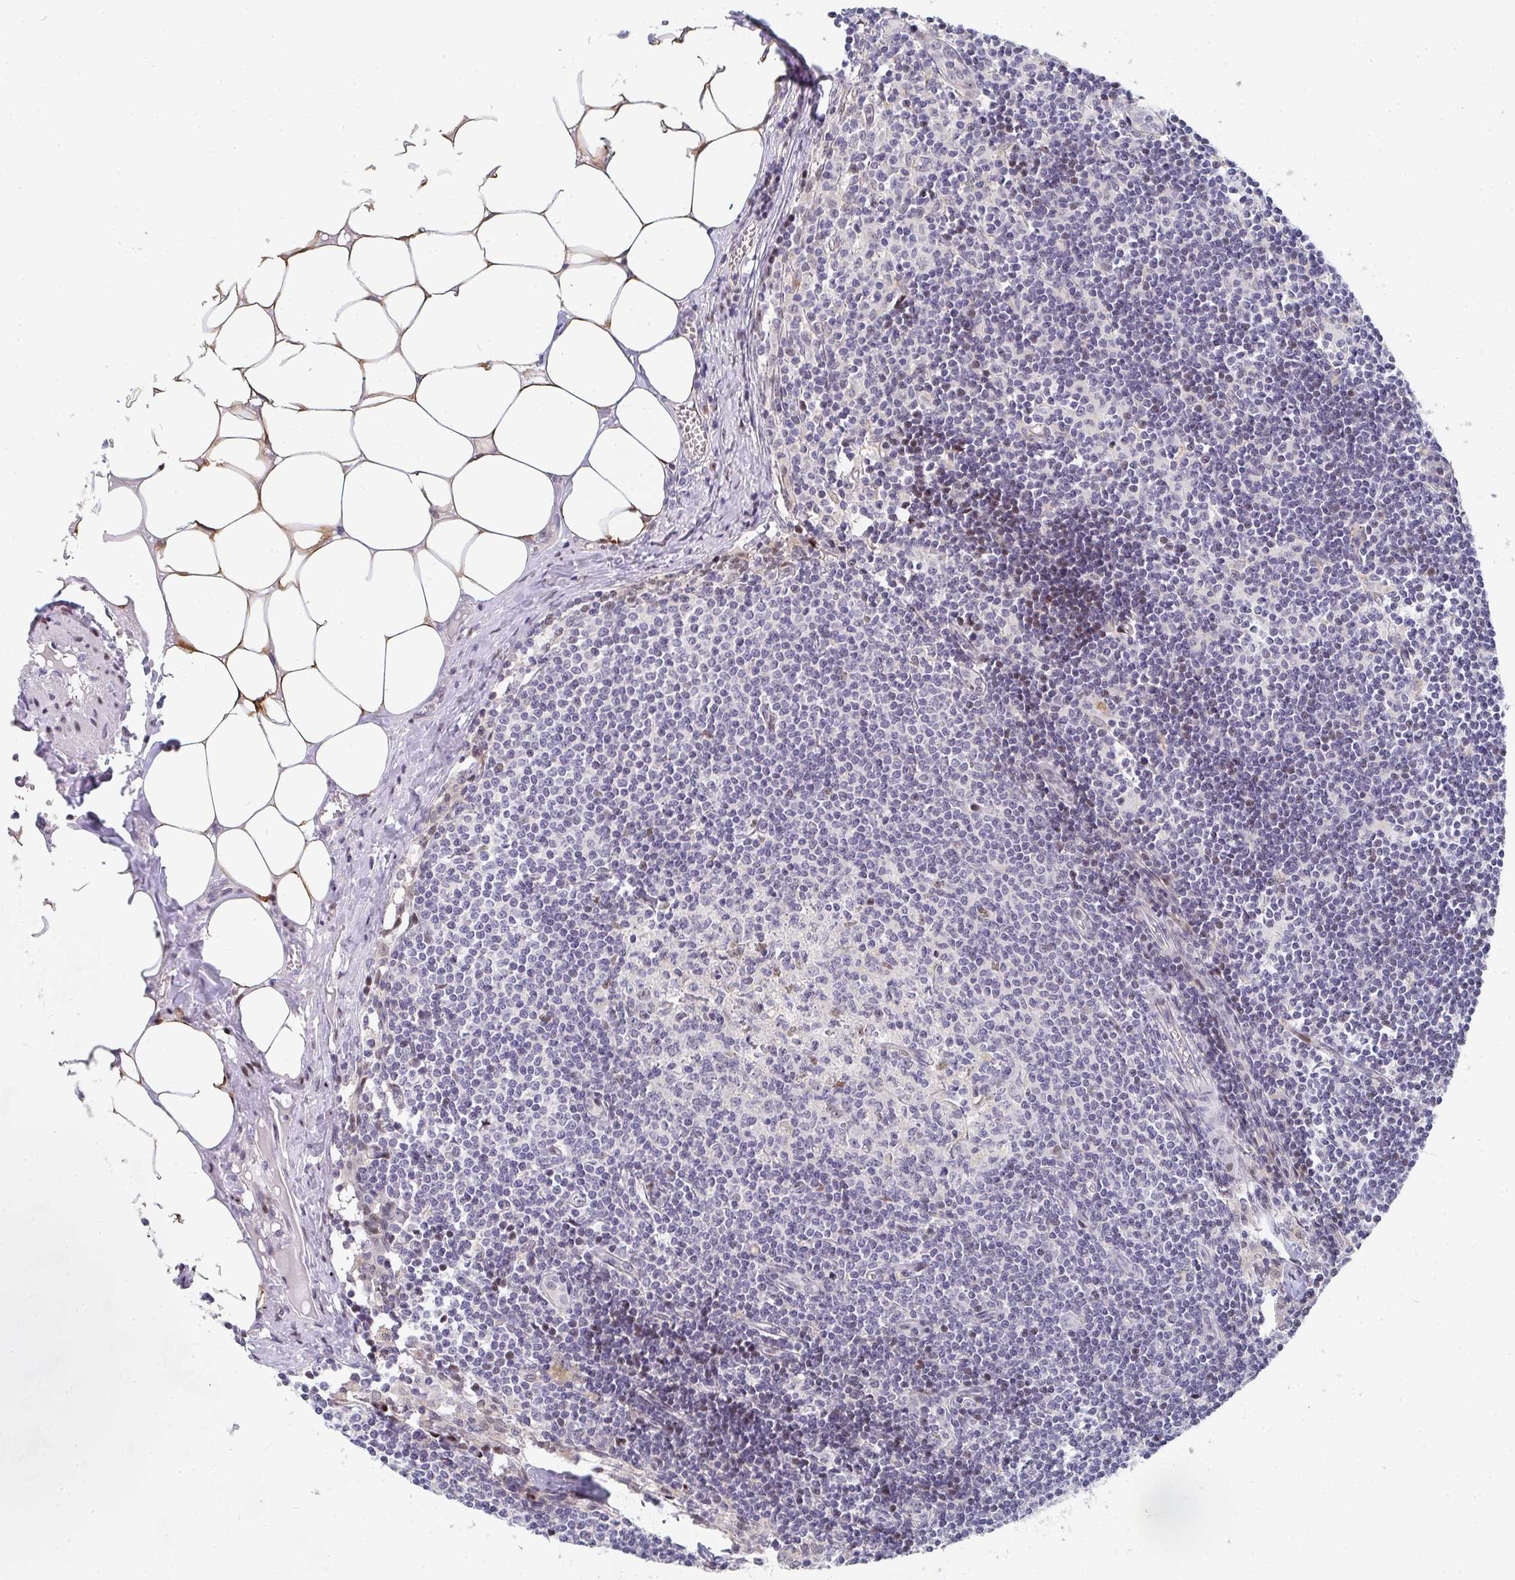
{"staining": {"intensity": "negative", "quantity": "none", "location": "none"}, "tissue": "lymph node", "cell_type": "Germinal center cells", "image_type": "normal", "snomed": [{"axis": "morphology", "description": "Normal tissue, NOS"}, {"axis": "topography", "description": "Lymph node"}], "caption": "This is an IHC micrograph of benign lymph node. There is no positivity in germinal center cells.", "gene": "ZIC3", "patient": {"sex": "female", "age": 31}}